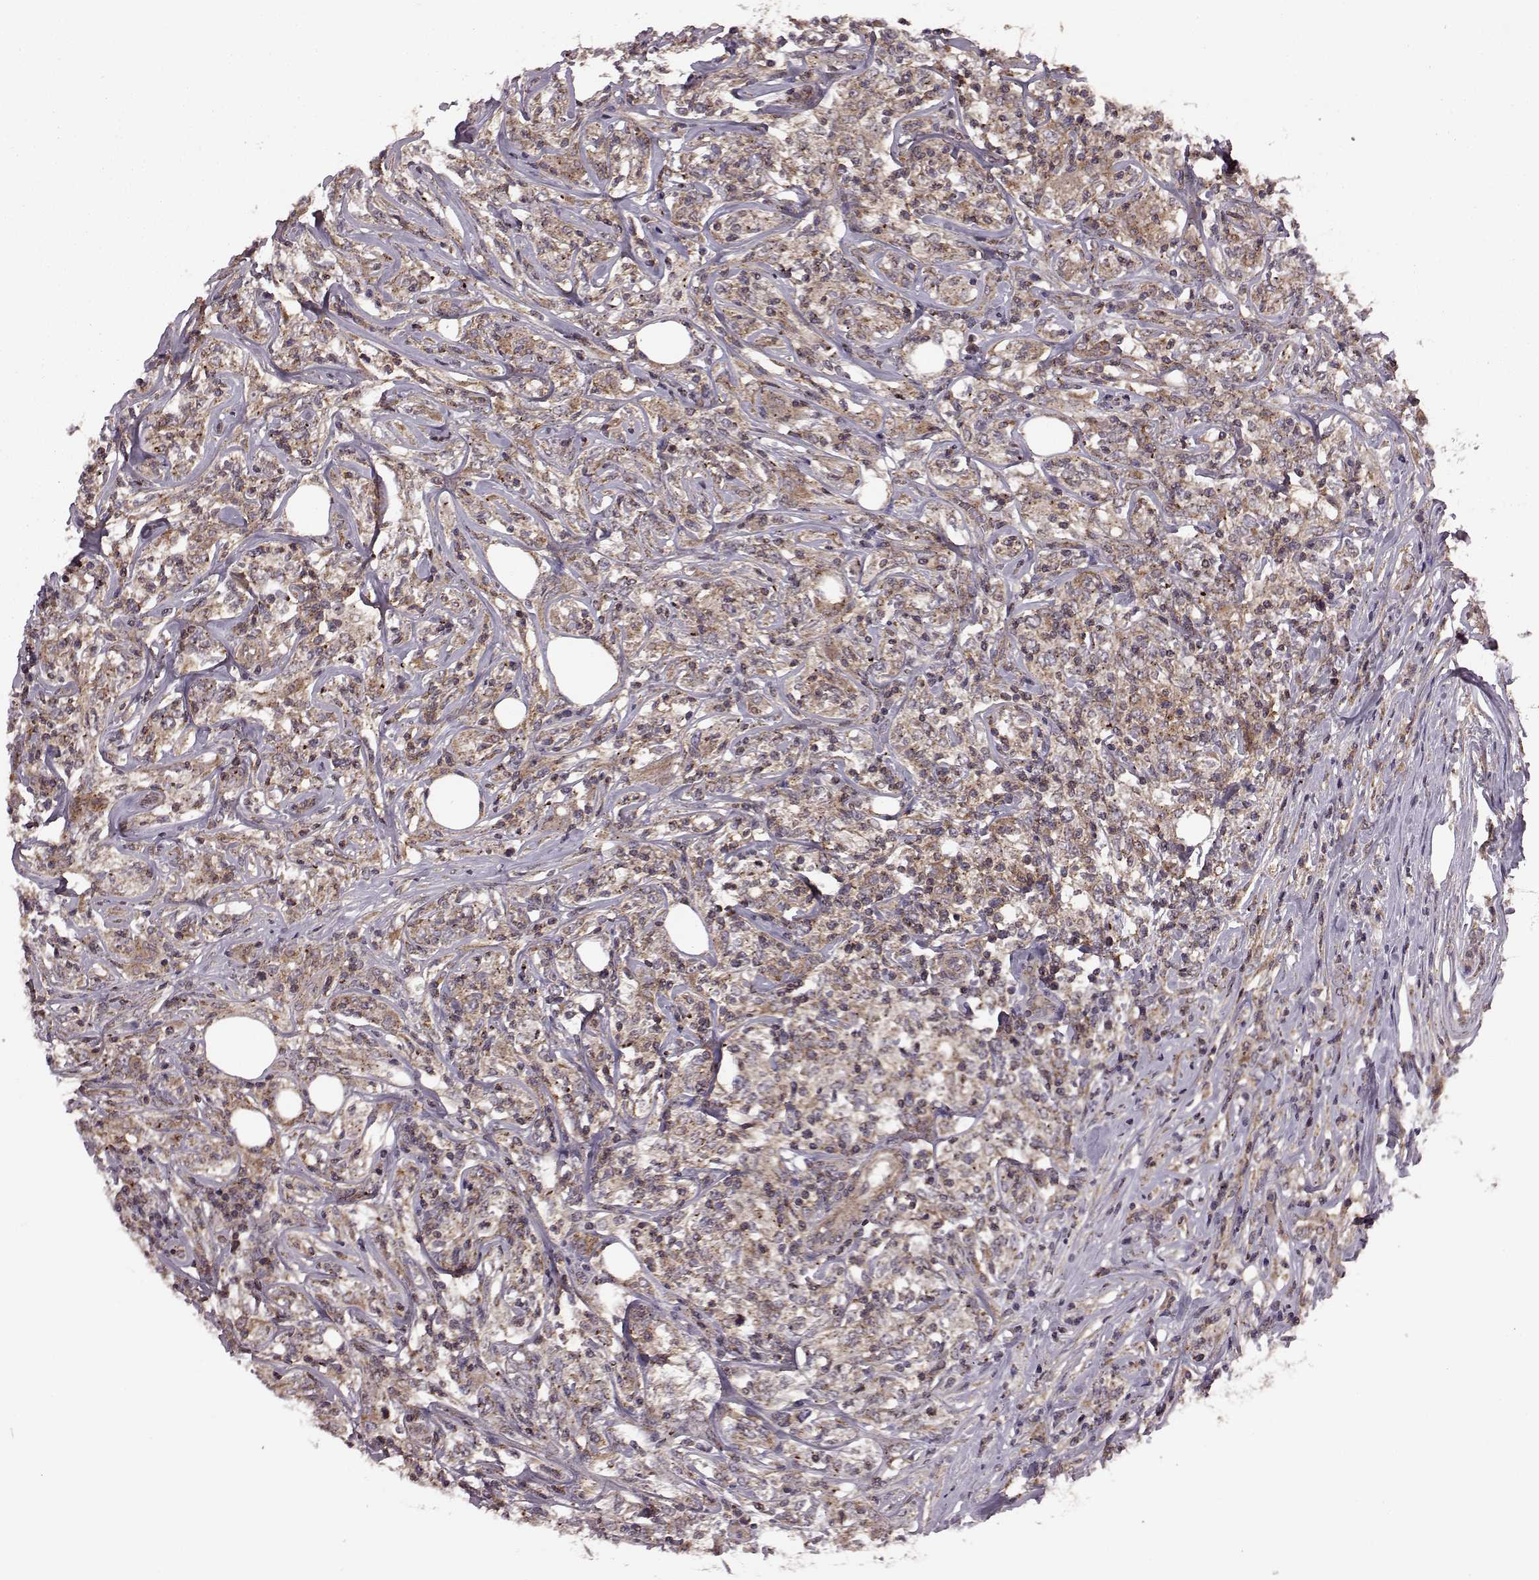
{"staining": {"intensity": "moderate", "quantity": ">75%", "location": "cytoplasmic/membranous"}, "tissue": "lymphoma", "cell_type": "Tumor cells", "image_type": "cancer", "snomed": [{"axis": "morphology", "description": "Malignant lymphoma, non-Hodgkin's type, High grade"}, {"axis": "topography", "description": "Lymph node"}], "caption": "High-grade malignant lymphoma, non-Hodgkin's type tissue demonstrates moderate cytoplasmic/membranous expression in about >75% of tumor cells, visualized by immunohistochemistry.", "gene": "FNIP2", "patient": {"sex": "female", "age": 84}}